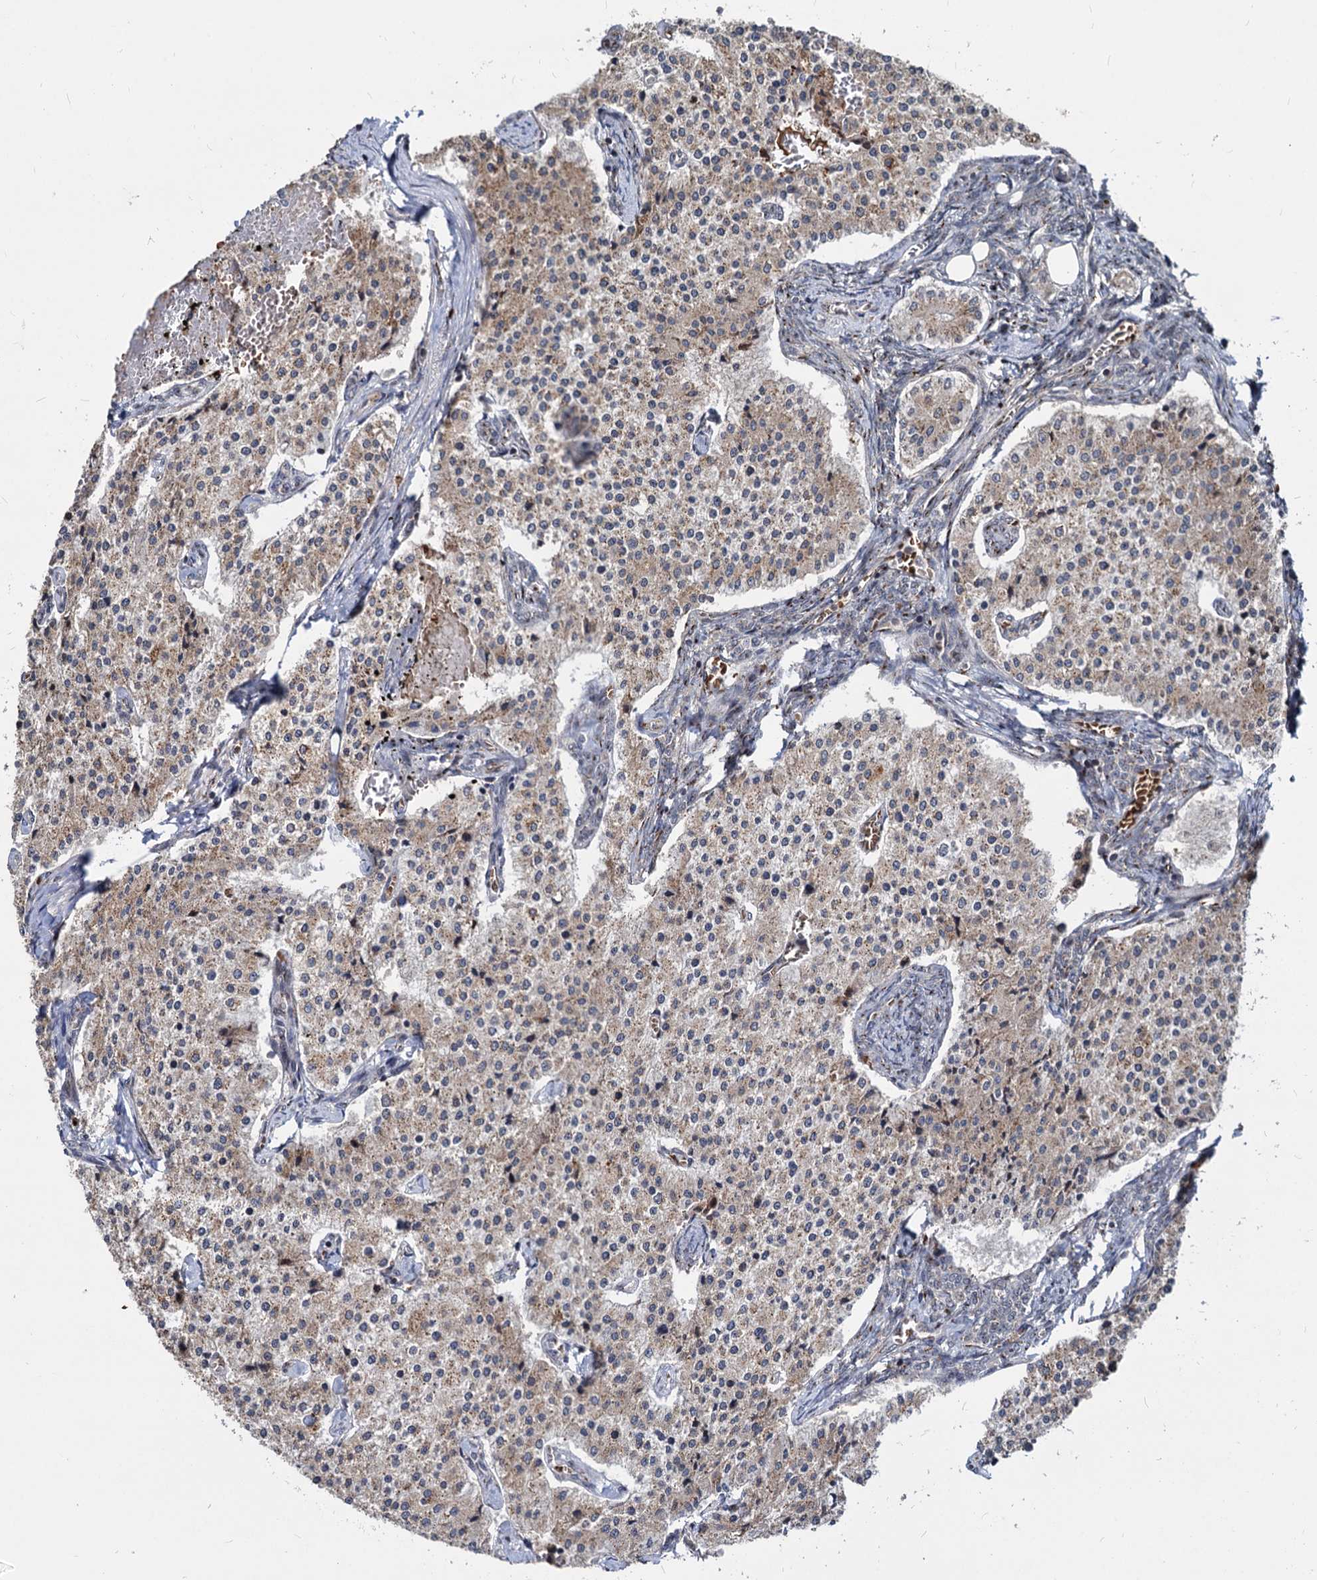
{"staining": {"intensity": "weak", "quantity": "25%-75%", "location": "cytoplasmic/membranous"}, "tissue": "carcinoid", "cell_type": "Tumor cells", "image_type": "cancer", "snomed": [{"axis": "morphology", "description": "Carcinoid, malignant, NOS"}, {"axis": "topography", "description": "Colon"}], "caption": "A low amount of weak cytoplasmic/membranous positivity is appreciated in approximately 25%-75% of tumor cells in malignant carcinoid tissue.", "gene": "SAAL1", "patient": {"sex": "female", "age": 52}}